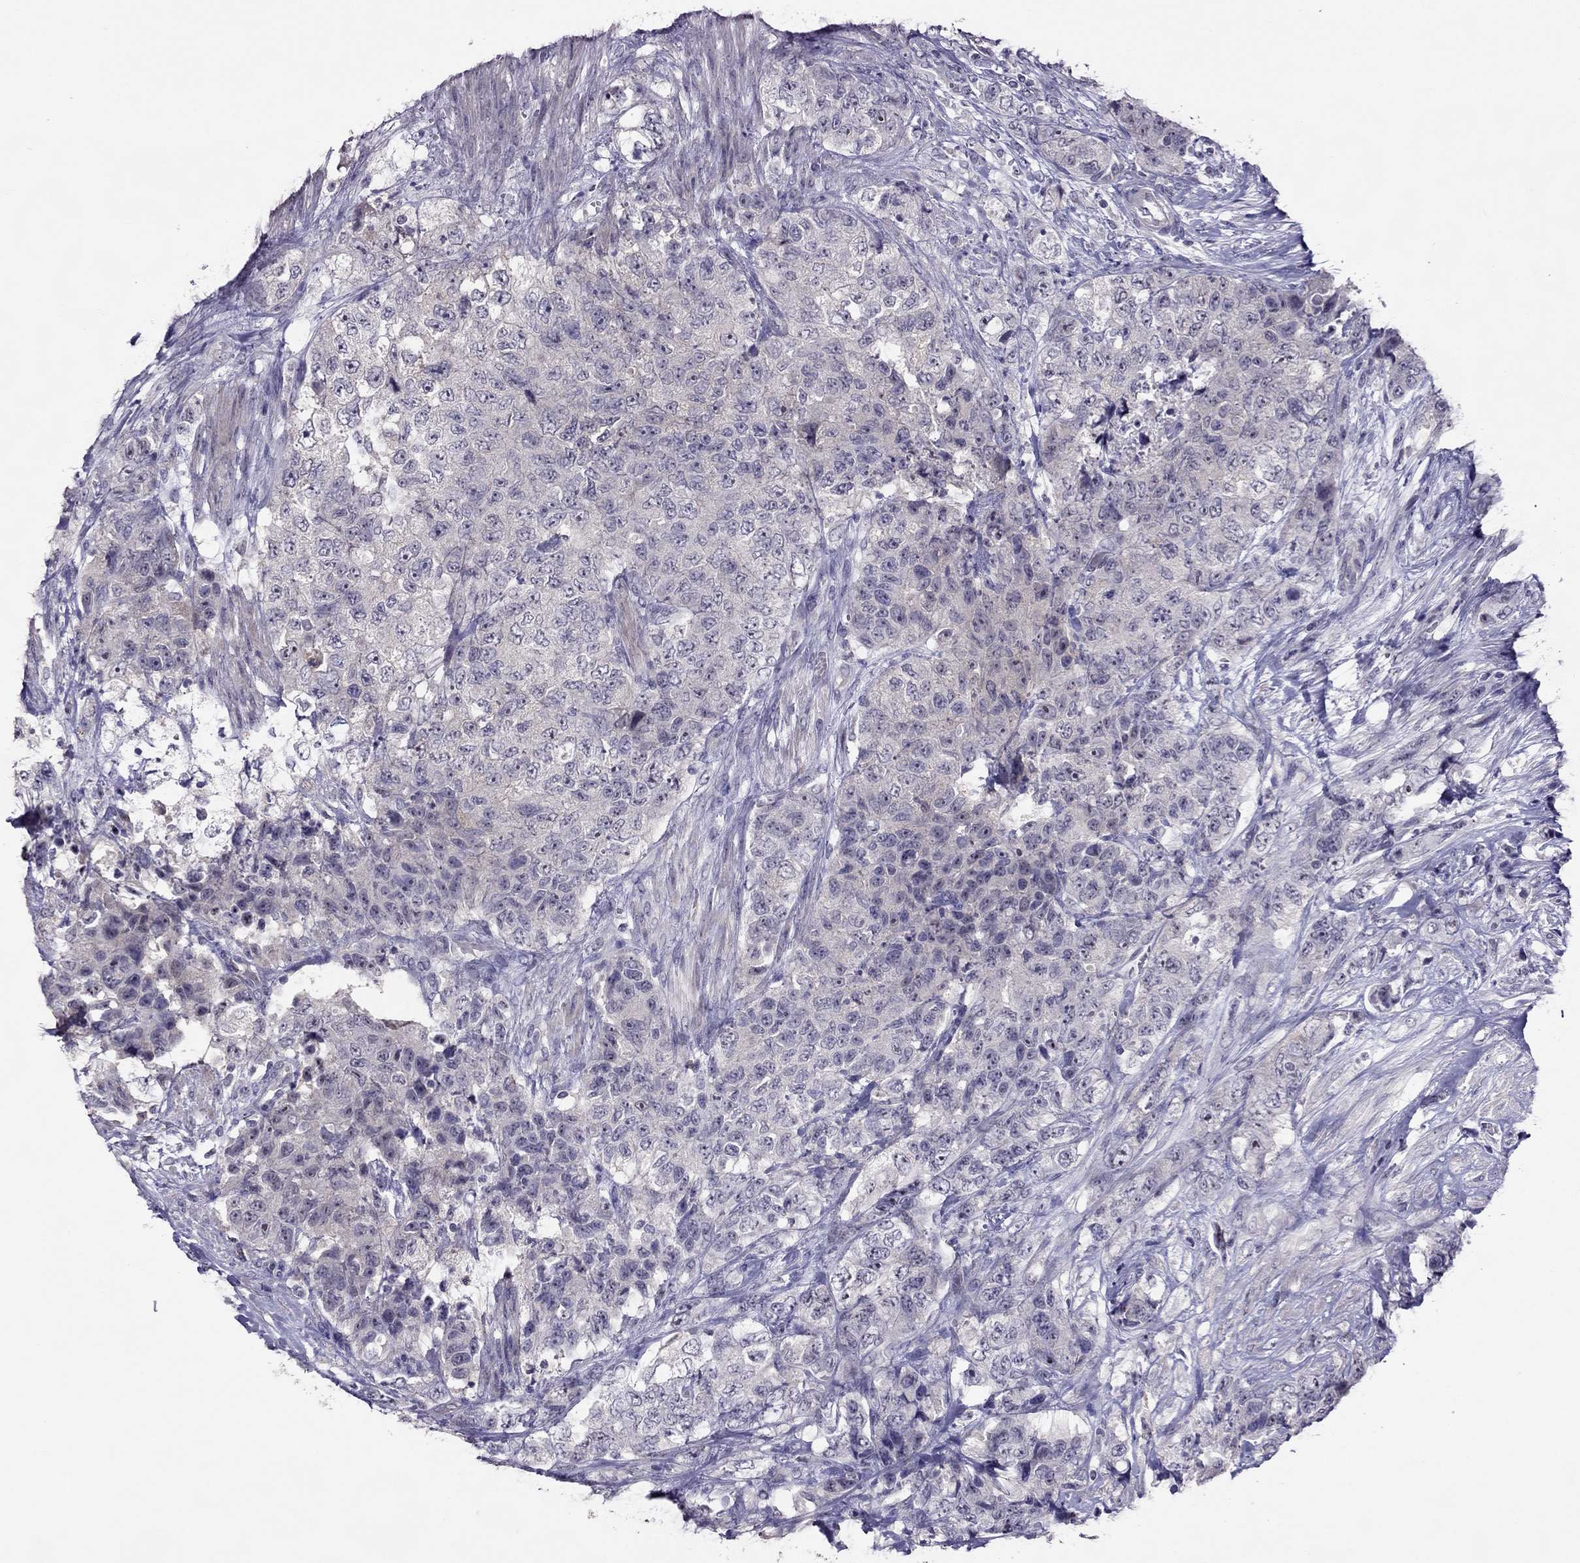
{"staining": {"intensity": "negative", "quantity": "none", "location": "none"}, "tissue": "urothelial cancer", "cell_type": "Tumor cells", "image_type": "cancer", "snomed": [{"axis": "morphology", "description": "Urothelial carcinoma, High grade"}, {"axis": "topography", "description": "Urinary bladder"}], "caption": "The IHC histopathology image has no significant positivity in tumor cells of high-grade urothelial carcinoma tissue. (Stains: DAB (3,3'-diaminobenzidine) immunohistochemistry with hematoxylin counter stain, Microscopy: brightfield microscopy at high magnification).", "gene": "LRRC46", "patient": {"sex": "female", "age": 78}}